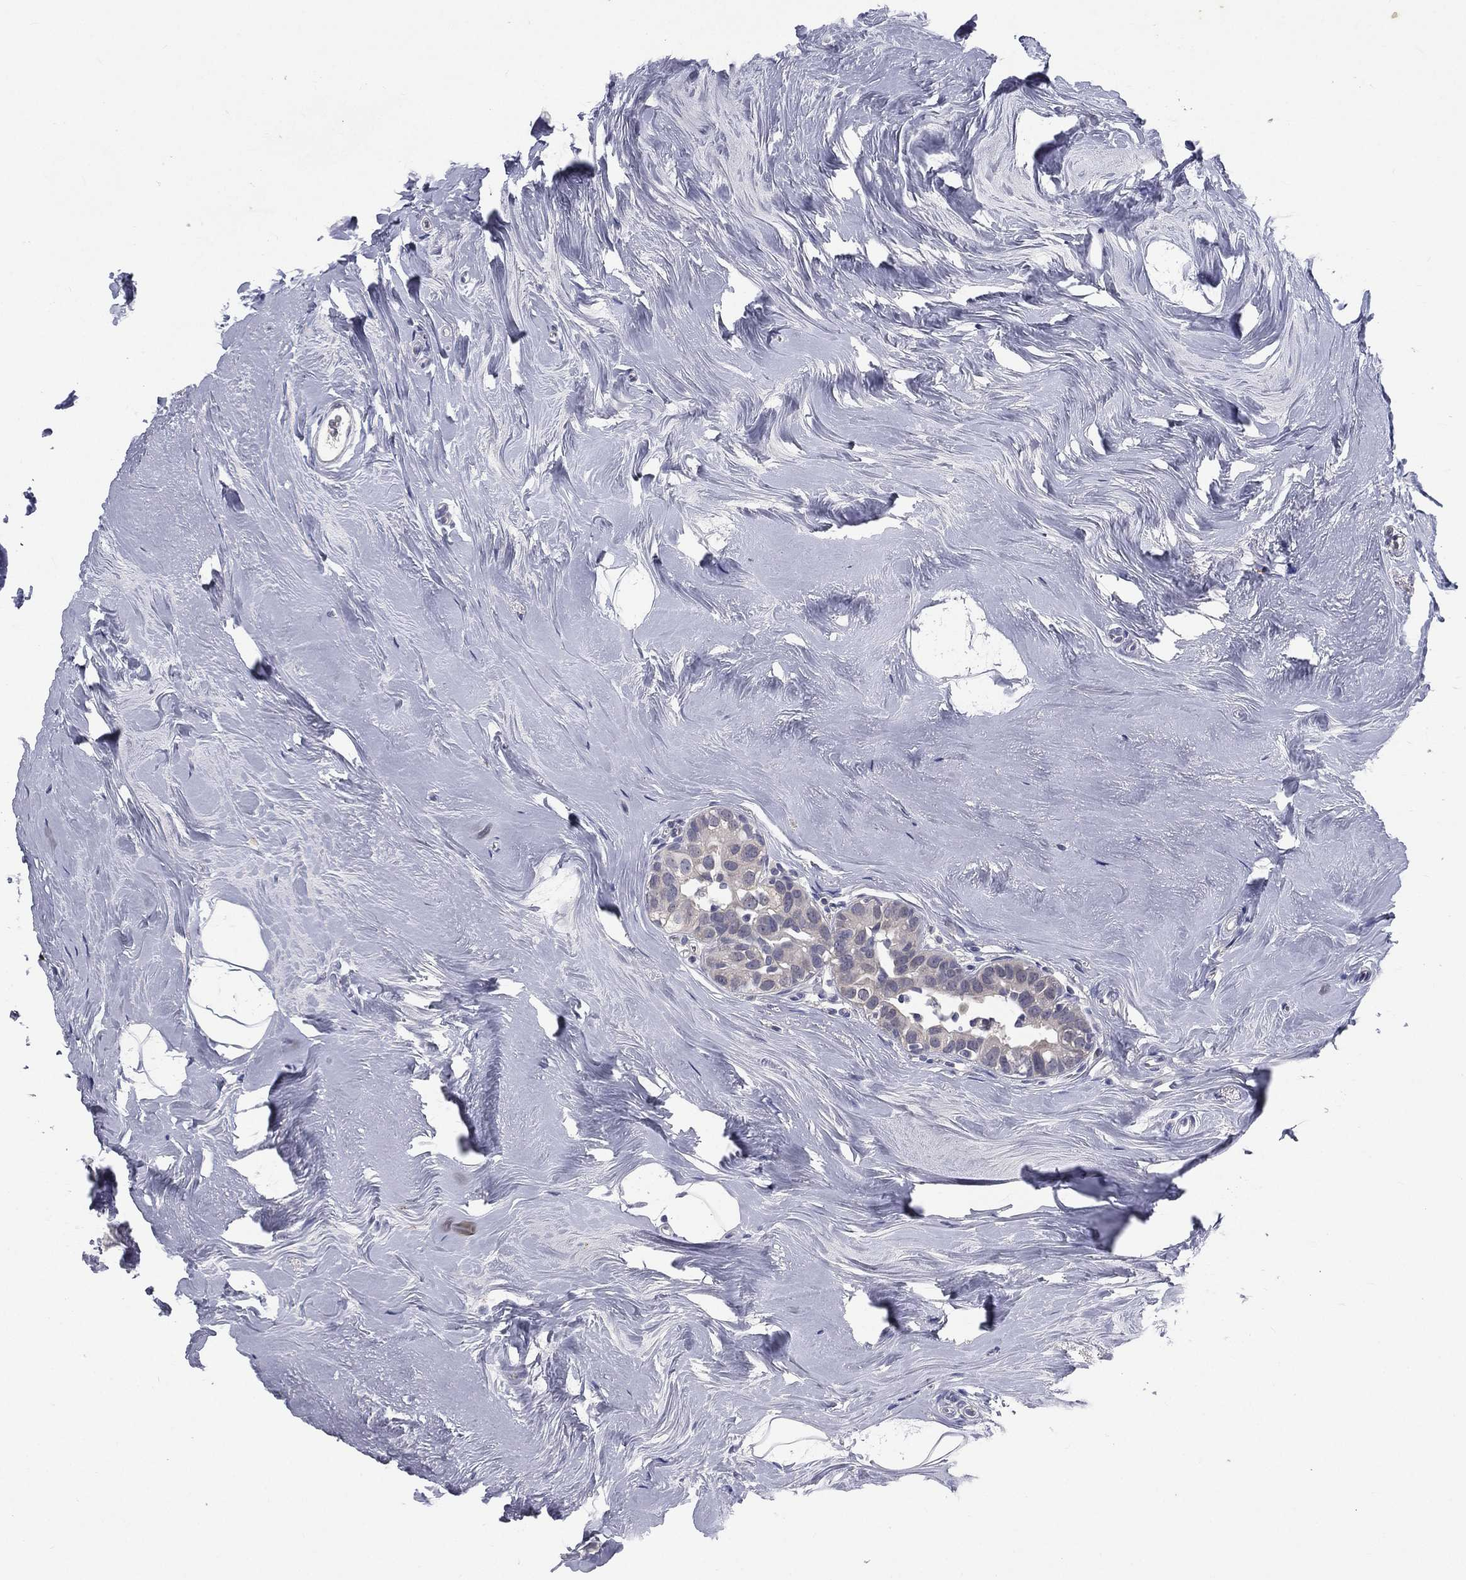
{"staining": {"intensity": "negative", "quantity": "none", "location": "none"}, "tissue": "breast cancer", "cell_type": "Tumor cells", "image_type": "cancer", "snomed": [{"axis": "morphology", "description": "Duct carcinoma"}, {"axis": "topography", "description": "Breast"}], "caption": "Histopathology image shows no significant protein staining in tumor cells of breast invasive ductal carcinoma.", "gene": "IFT27", "patient": {"sex": "female", "age": 55}}